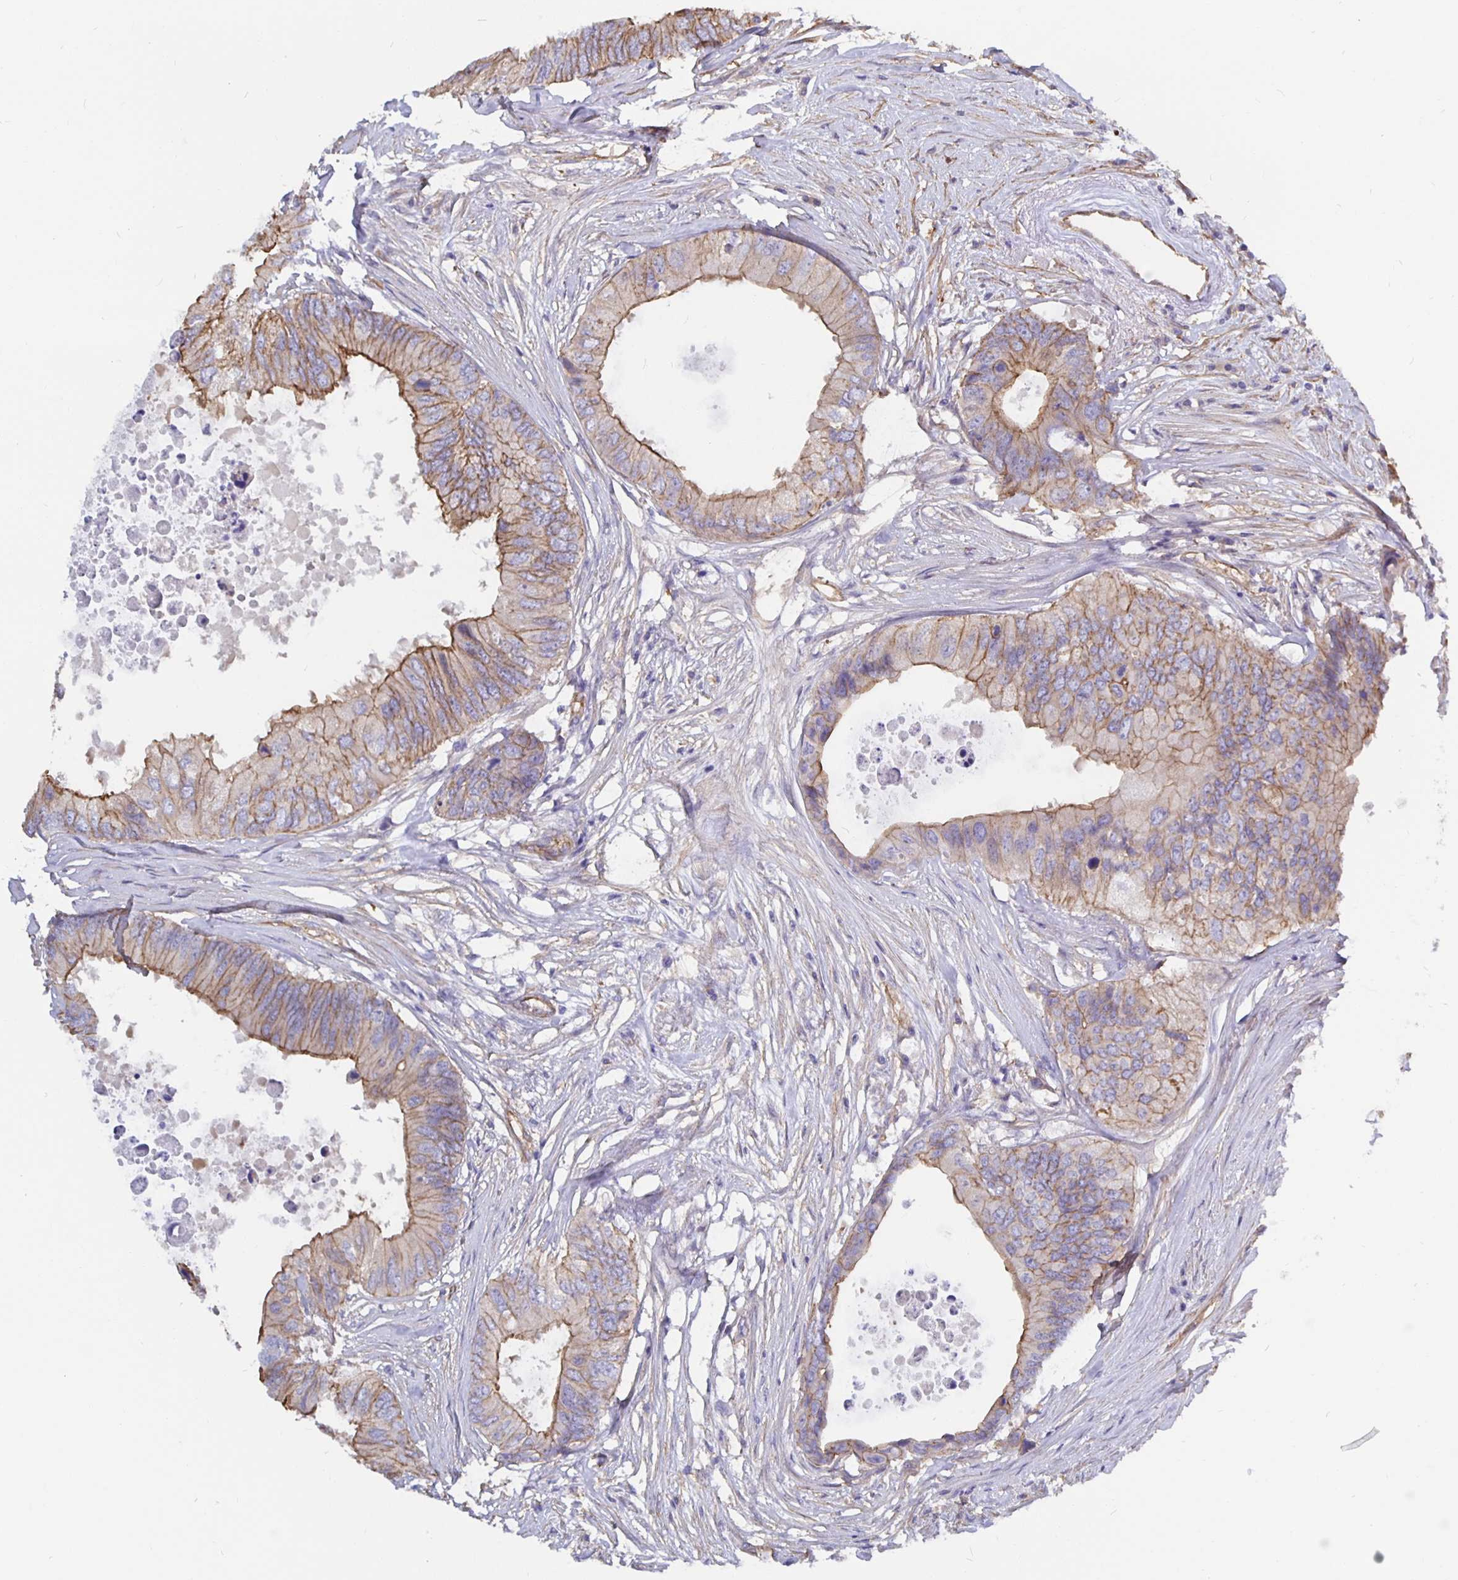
{"staining": {"intensity": "strong", "quantity": "25%-75%", "location": "cytoplasmic/membranous"}, "tissue": "colorectal cancer", "cell_type": "Tumor cells", "image_type": "cancer", "snomed": [{"axis": "morphology", "description": "Adenocarcinoma, NOS"}, {"axis": "topography", "description": "Colon"}], "caption": "DAB (3,3'-diaminobenzidine) immunohistochemical staining of colorectal cancer (adenocarcinoma) exhibits strong cytoplasmic/membranous protein expression in approximately 25%-75% of tumor cells.", "gene": "ARHGEF39", "patient": {"sex": "male", "age": 71}}